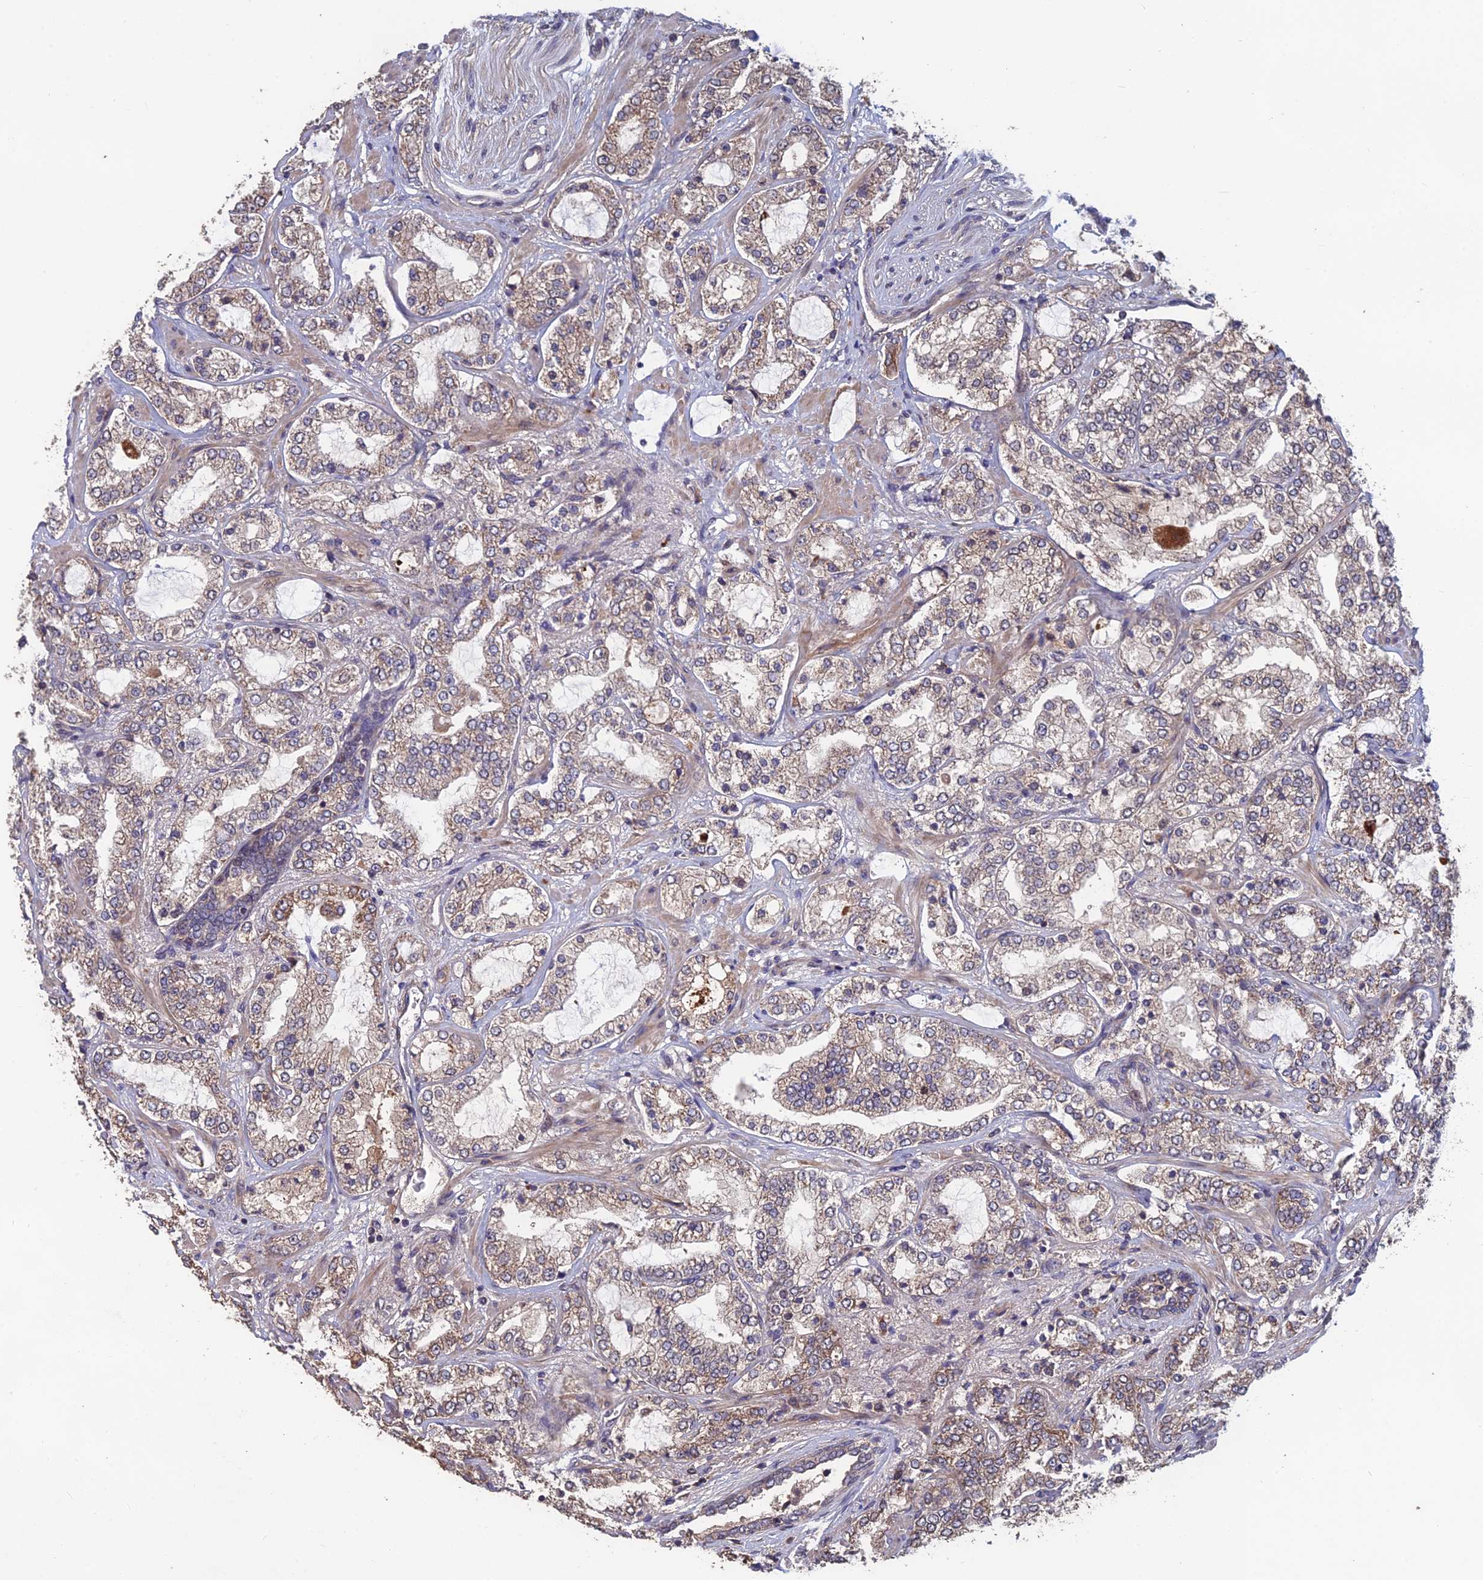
{"staining": {"intensity": "moderate", "quantity": ">75%", "location": "cytoplasmic/membranous"}, "tissue": "prostate cancer", "cell_type": "Tumor cells", "image_type": "cancer", "snomed": [{"axis": "morphology", "description": "Adenocarcinoma, High grade"}, {"axis": "topography", "description": "Prostate"}], "caption": "A brown stain labels moderate cytoplasmic/membranous staining of a protein in prostate cancer tumor cells.", "gene": "SHISA5", "patient": {"sex": "male", "age": 64}}